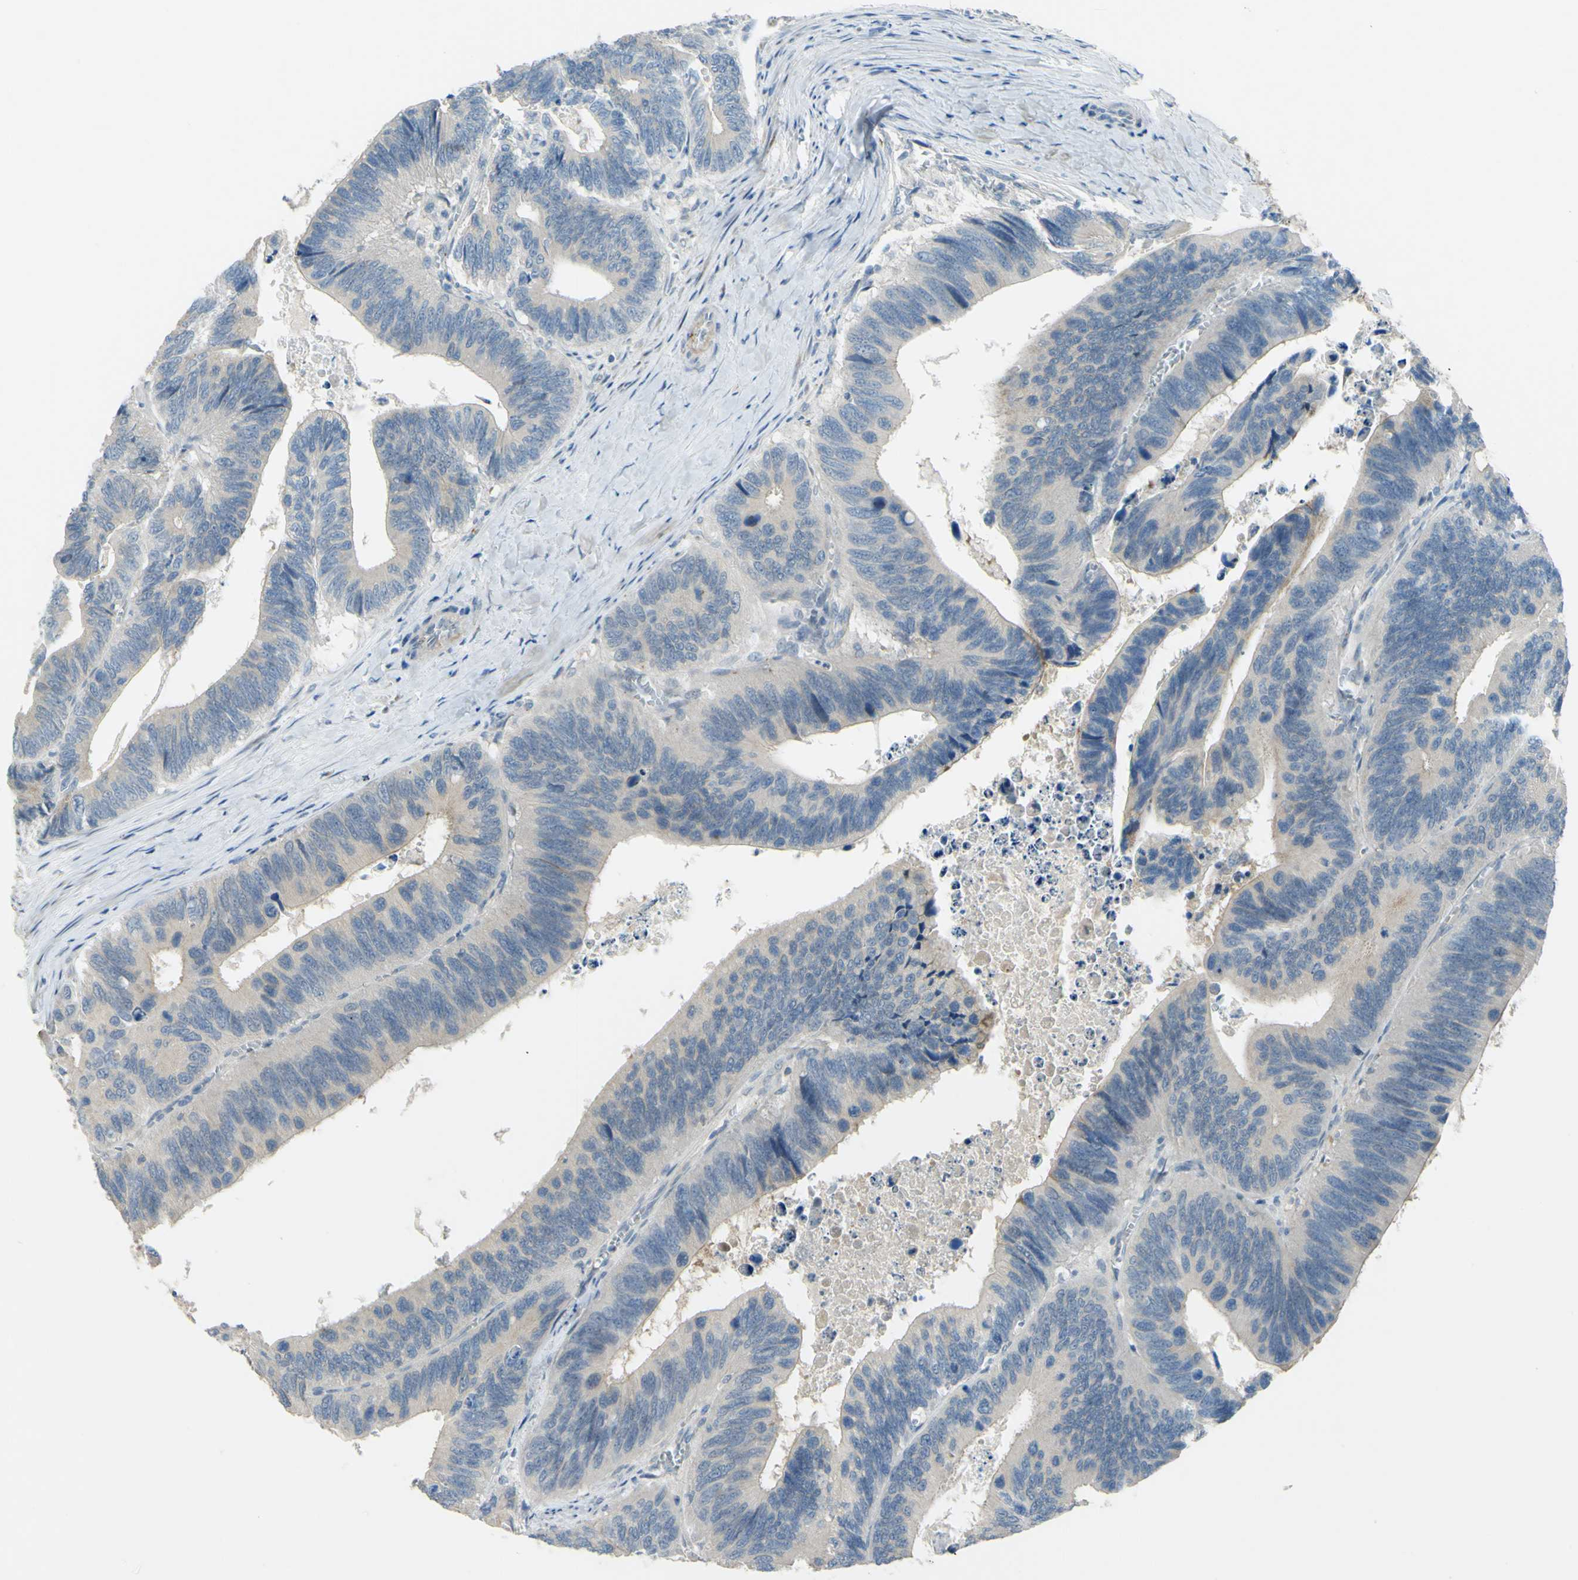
{"staining": {"intensity": "negative", "quantity": "none", "location": "none"}, "tissue": "colorectal cancer", "cell_type": "Tumor cells", "image_type": "cancer", "snomed": [{"axis": "morphology", "description": "Adenocarcinoma, NOS"}, {"axis": "topography", "description": "Colon"}], "caption": "High power microscopy micrograph of an immunohistochemistry (IHC) histopathology image of adenocarcinoma (colorectal), revealing no significant positivity in tumor cells.", "gene": "ARHGAP1", "patient": {"sex": "male", "age": 72}}